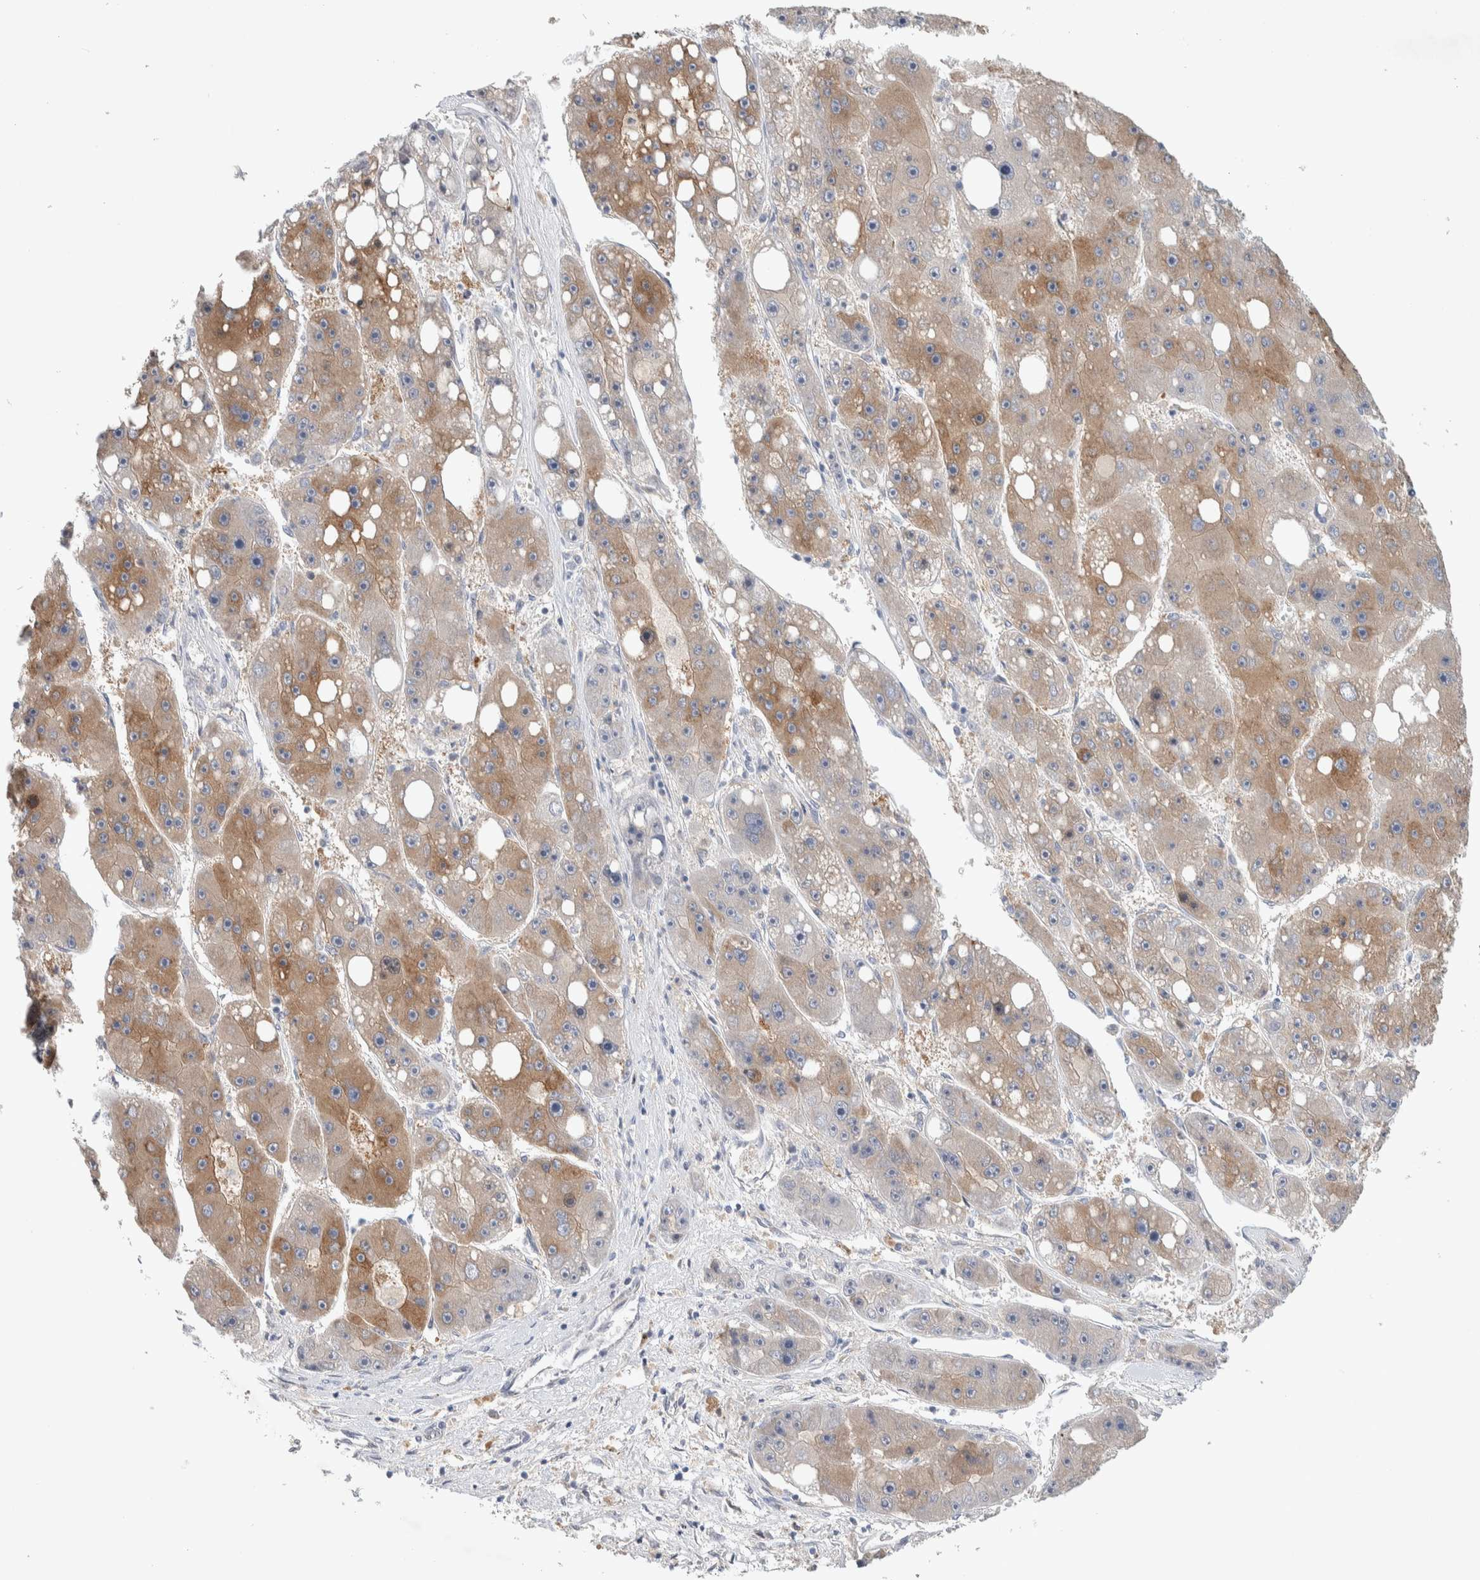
{"staining": {"intensity": "moderate", "quantity": "<25%", "location": "cytoplasmic/membranous"}, "tissue": "liver cancer", "cell_type": "Tumor cells", "image_type": "cancer", "snomed": [{"axis": "morphology", "description": "Carcinoma, Hepatocellular, NOS"}, {"axis": "topography", "description": "Liver"}], "caption": "Immunohistochemical staining of hepatocellular carcinoma (liver) exhibits moderate cytoplasmic/membranous protein staining in about <25% of tumor cells. (DAB = brown stain, brightfield microscopy at high magnification).", "gene": "DEPTOR", "patient": {"sex": "female", "age": 61}}